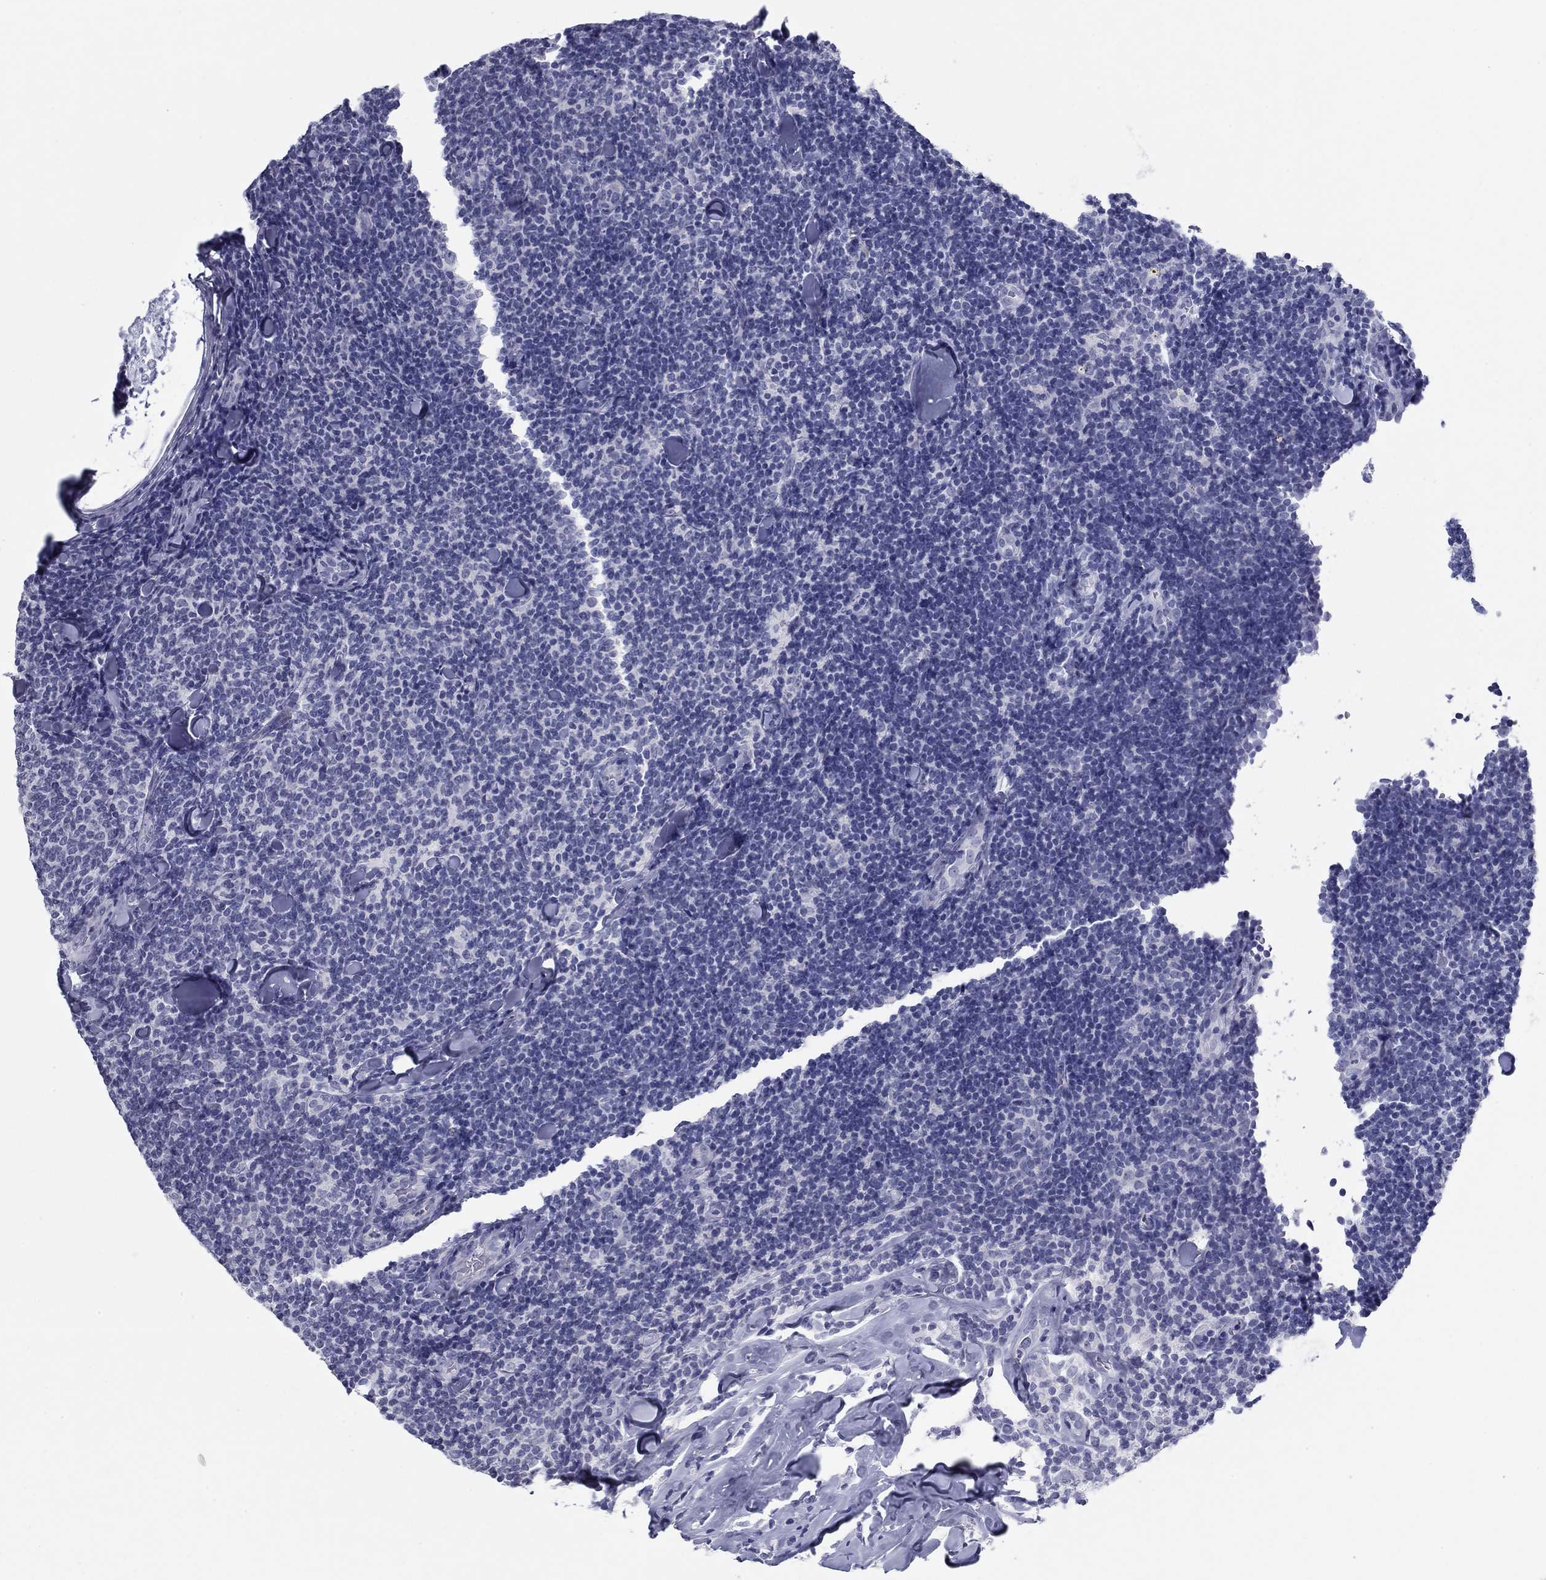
{"staining": {"intensity": "negative", "quantity": "none", "location": "none"}, "tissue": "lymphoma", "cell_type": "Tumor cells", "image_type": "cancer", "snomed": [{"axis": "morphology", "description": "Malignant lymphoma, non-Hodgkin's type, Low grade"}, {"axis": "topography", "description": "Lymph node"}], "caption": "Lymphoma stained for a protein using immunohistochemistry (IHC) shows no positivity tumor cells.", "gene": "KRT75", "patient": {"sex": "female", "age": 56}}